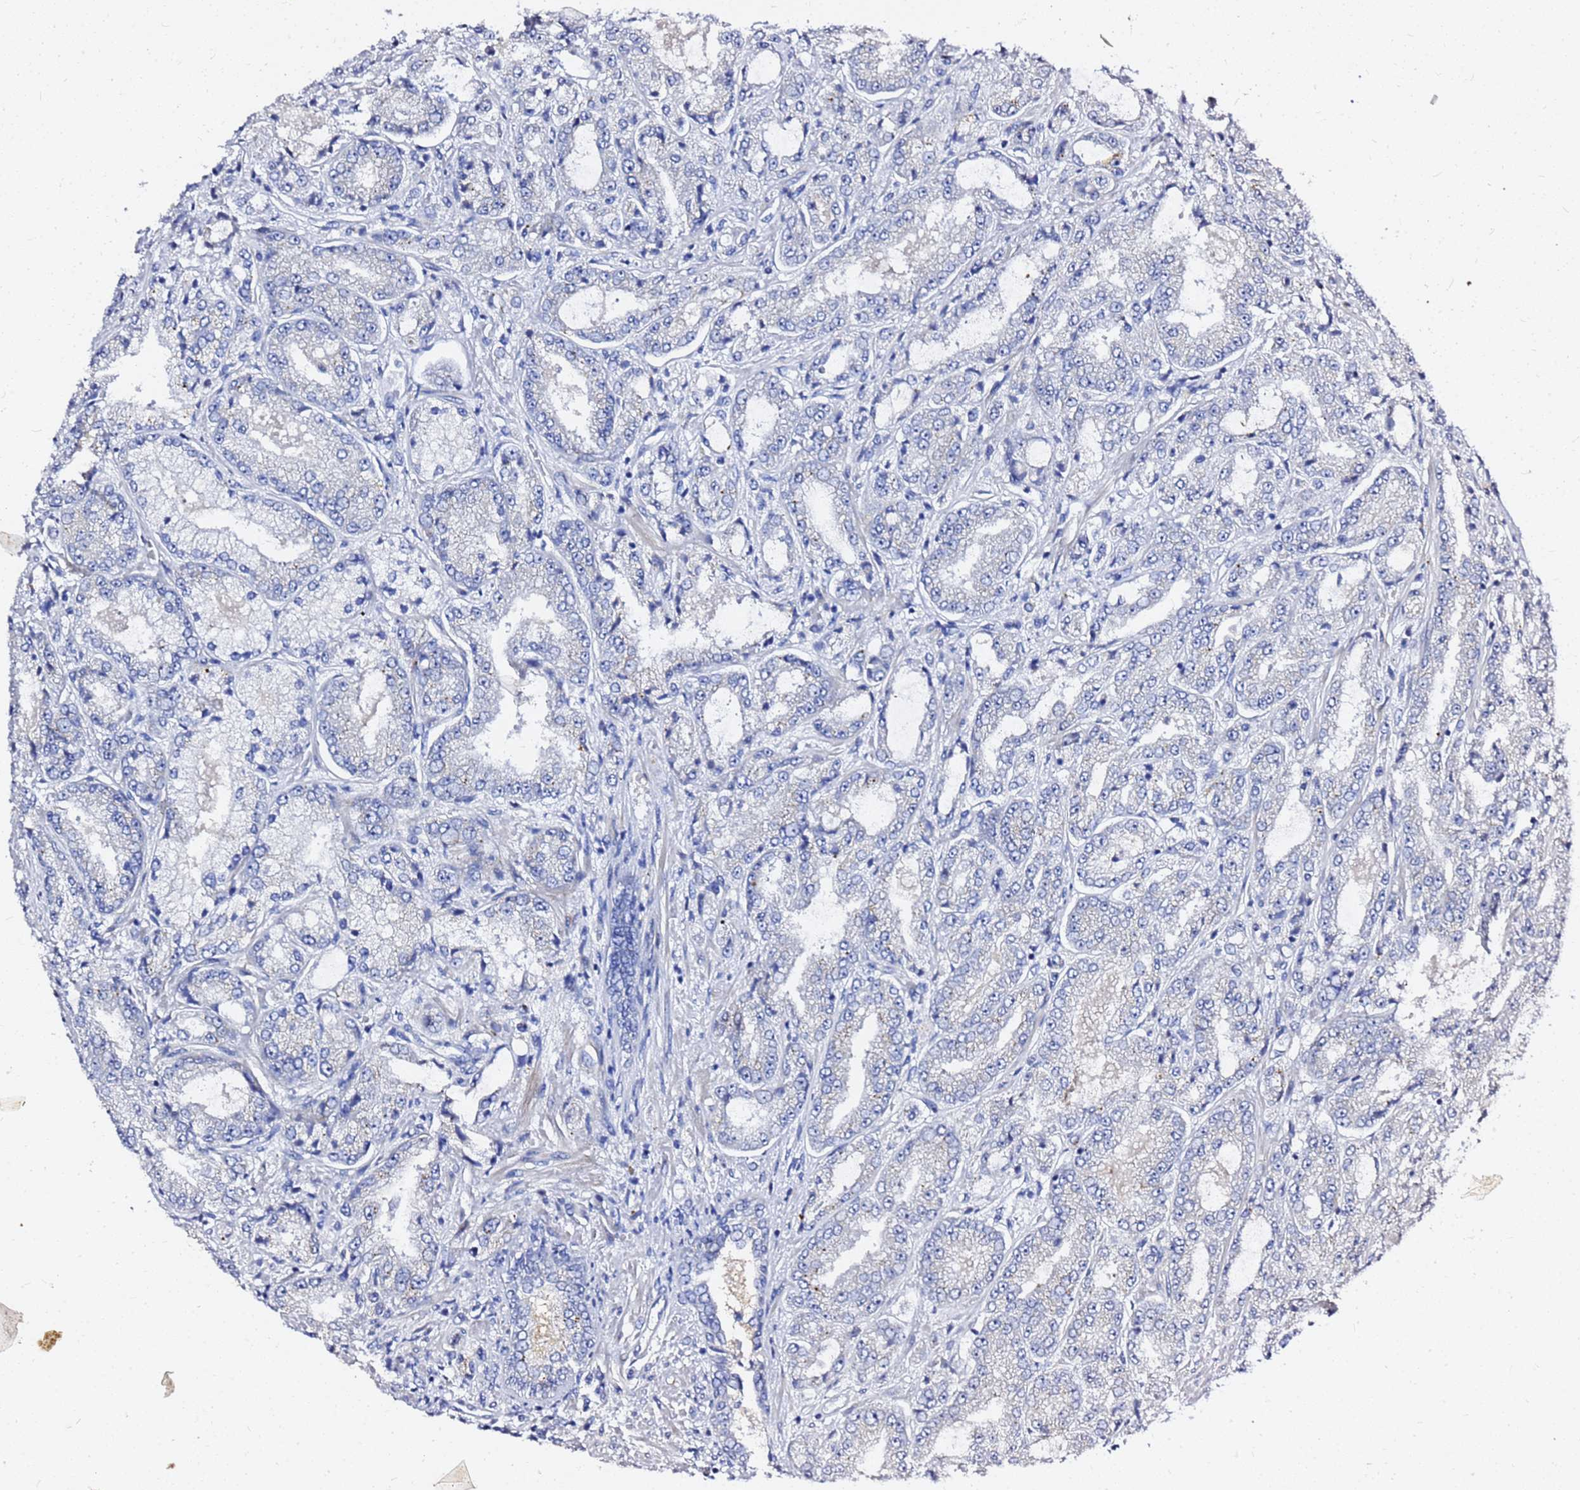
{"staining": {"intensity": "negative", "quantity": "none", "location": "none"}, "tissue": "prostate cancer", "cell_type": "Tumor cells", "image_type": "cancer", "snomed": [{"axis": "morphology", "description": "Adenocarcinoma, High grade"}, {"axis": "topography", "description": "Prostate"}], "caption": "IHC image of neoplastic tissue: prostate cancer (high-grade adenocarcinoma) stained with DAB reveals no significant protein expression in tumor cells. Nuclei are stained in blue.", "gene": "TUBA8", "patient": {"sex": "male", "age": 71}}